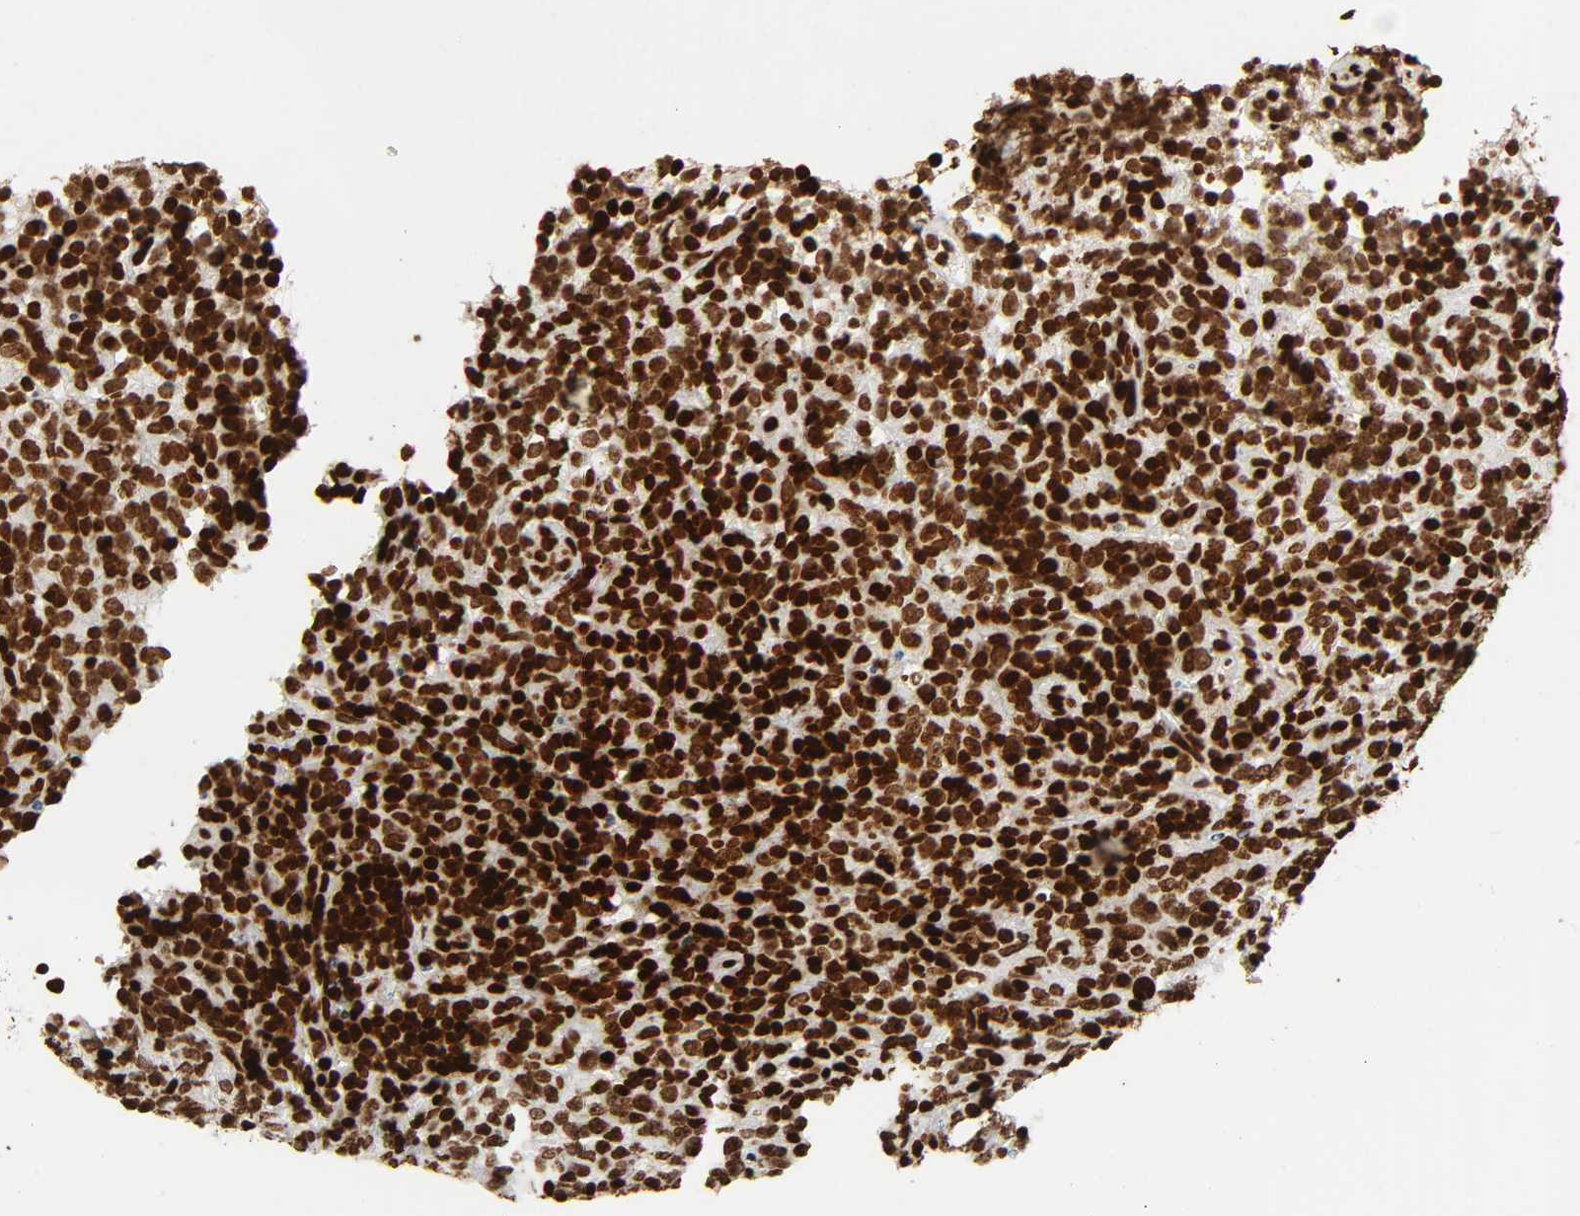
{"staining": {"intensity": "strong", "quantity": ">75%", "location": "nuclear"}, "tissue": "lymphoma", "cell_type": "Tumor cells", "image_type": "cancer", "snomed": [{"axis": "morphology", "description": "Malignant lymphoma, non-Hodgkin's type, High grade"}, {"axis": "topography", "description": "Lymph node"}], "caption": "Lymphoma was stained to show a protein in brown. There is high levels of strong nuclear positivity in approximately >75% of tumor cells. The staining was performed using DAB to visualize the protein expression in brown, while the nuclei were stained in blue with hematoxylin (Magnification: 20x).", "gene": "RXRA", "patient": {"sex": "female", "age": 76}}